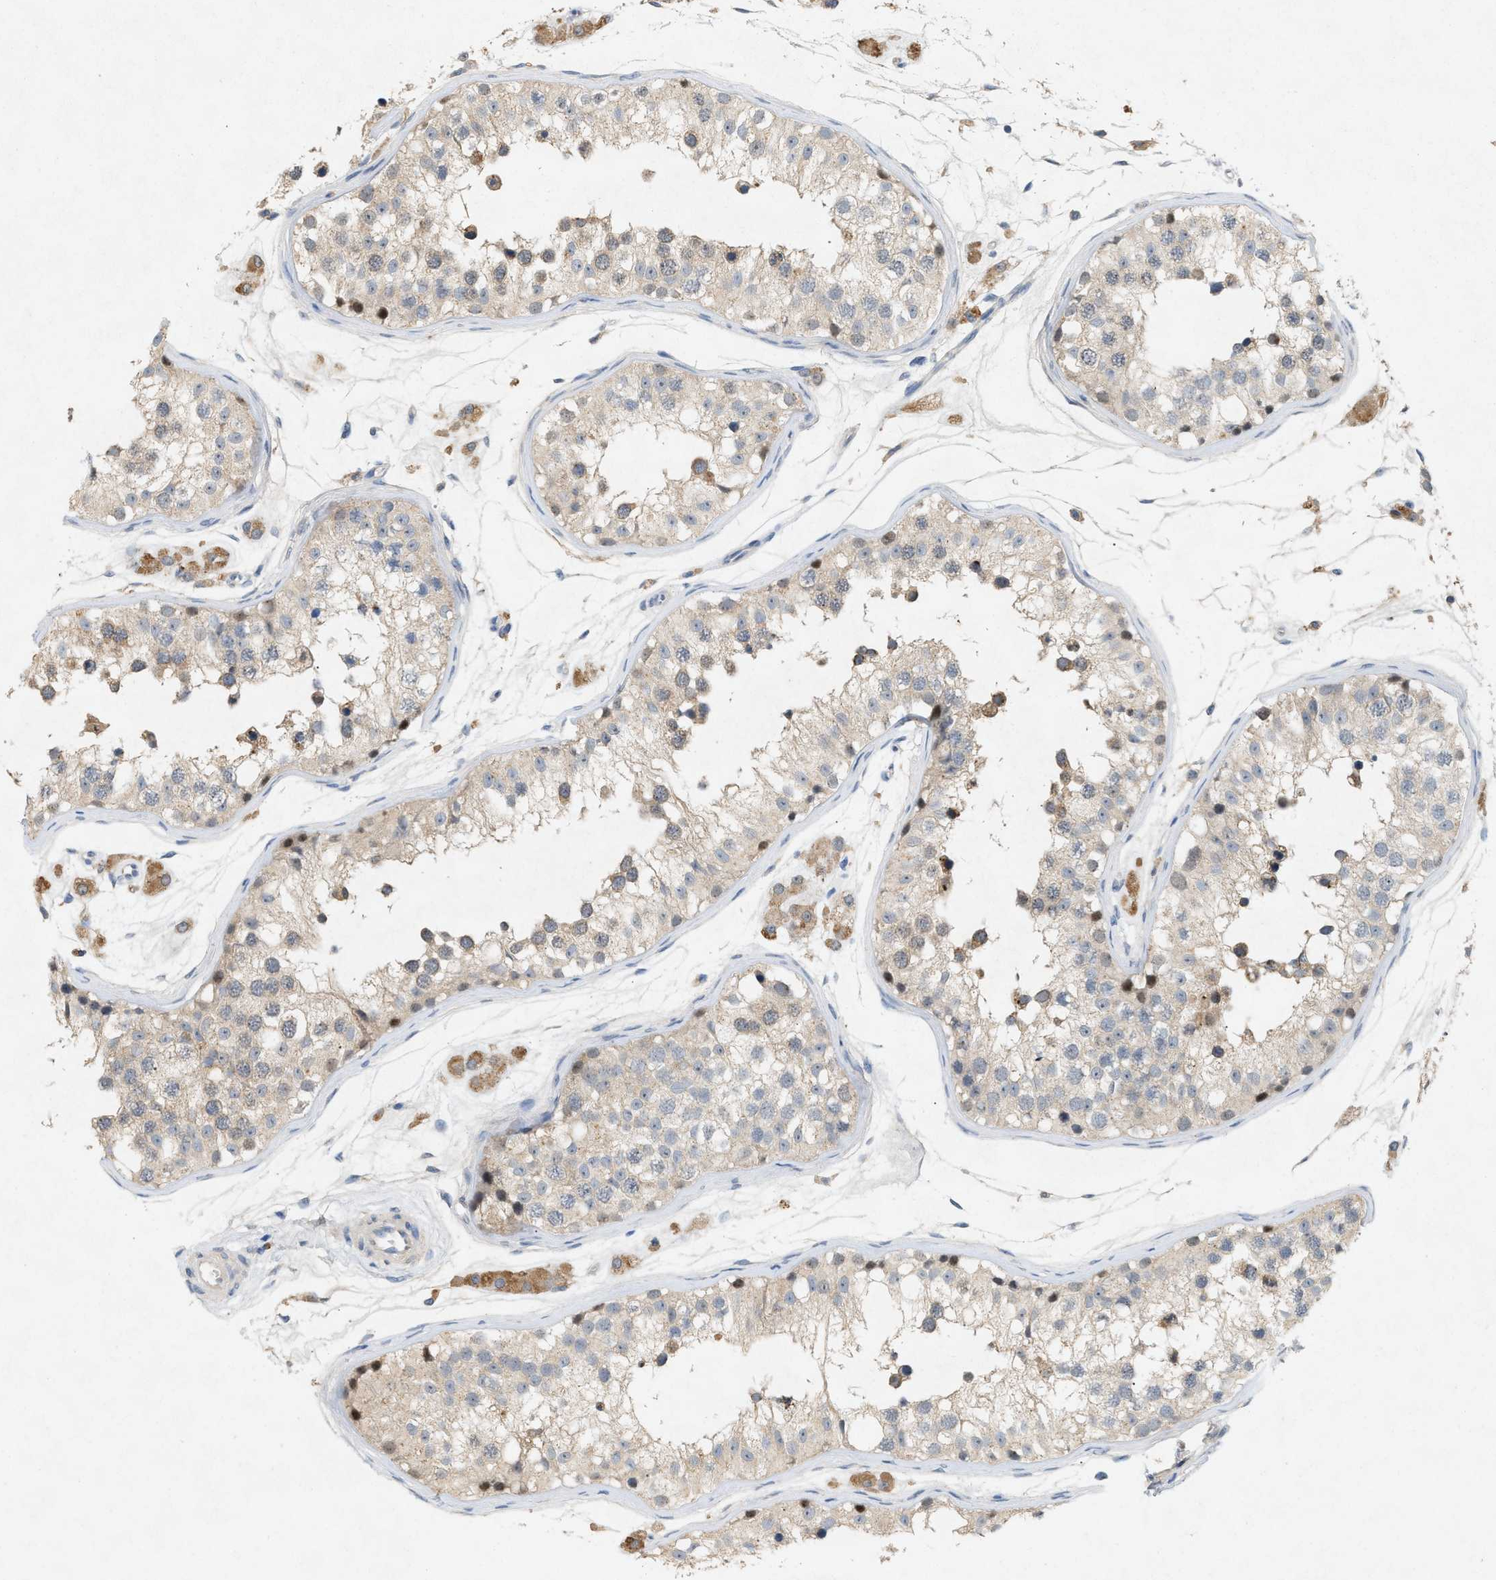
{"staining": {"intensity": "weak", "quantity": "25%-75%", "location": "cytoplasmic/membranous"}, "tissue": "testis", "cell_type": "Cells in seminiferous ducts", "image_type": "normal", "snomed": [{"axis": "morphology", "description": "Normal tissue, NOS"}, {"axis": "morphology", "description": "Adenocarcinoma, metastatic, NOS"}, {"axis": "topography", "description": "Testis"}], "caption": "Brown immunohistochemical staining in normal testis reveals weak cytoplasmic/membranous expression in approximately 25%-75% of cells in seminiferous ducts. The staining was performed using DAB to visualize the protein expression in brown, while the nuclei were stained in blue with hematoxylin (Magnification: 20x).", "gene": "DCAF7", "patient": {"sex": "male", "age": 26}}